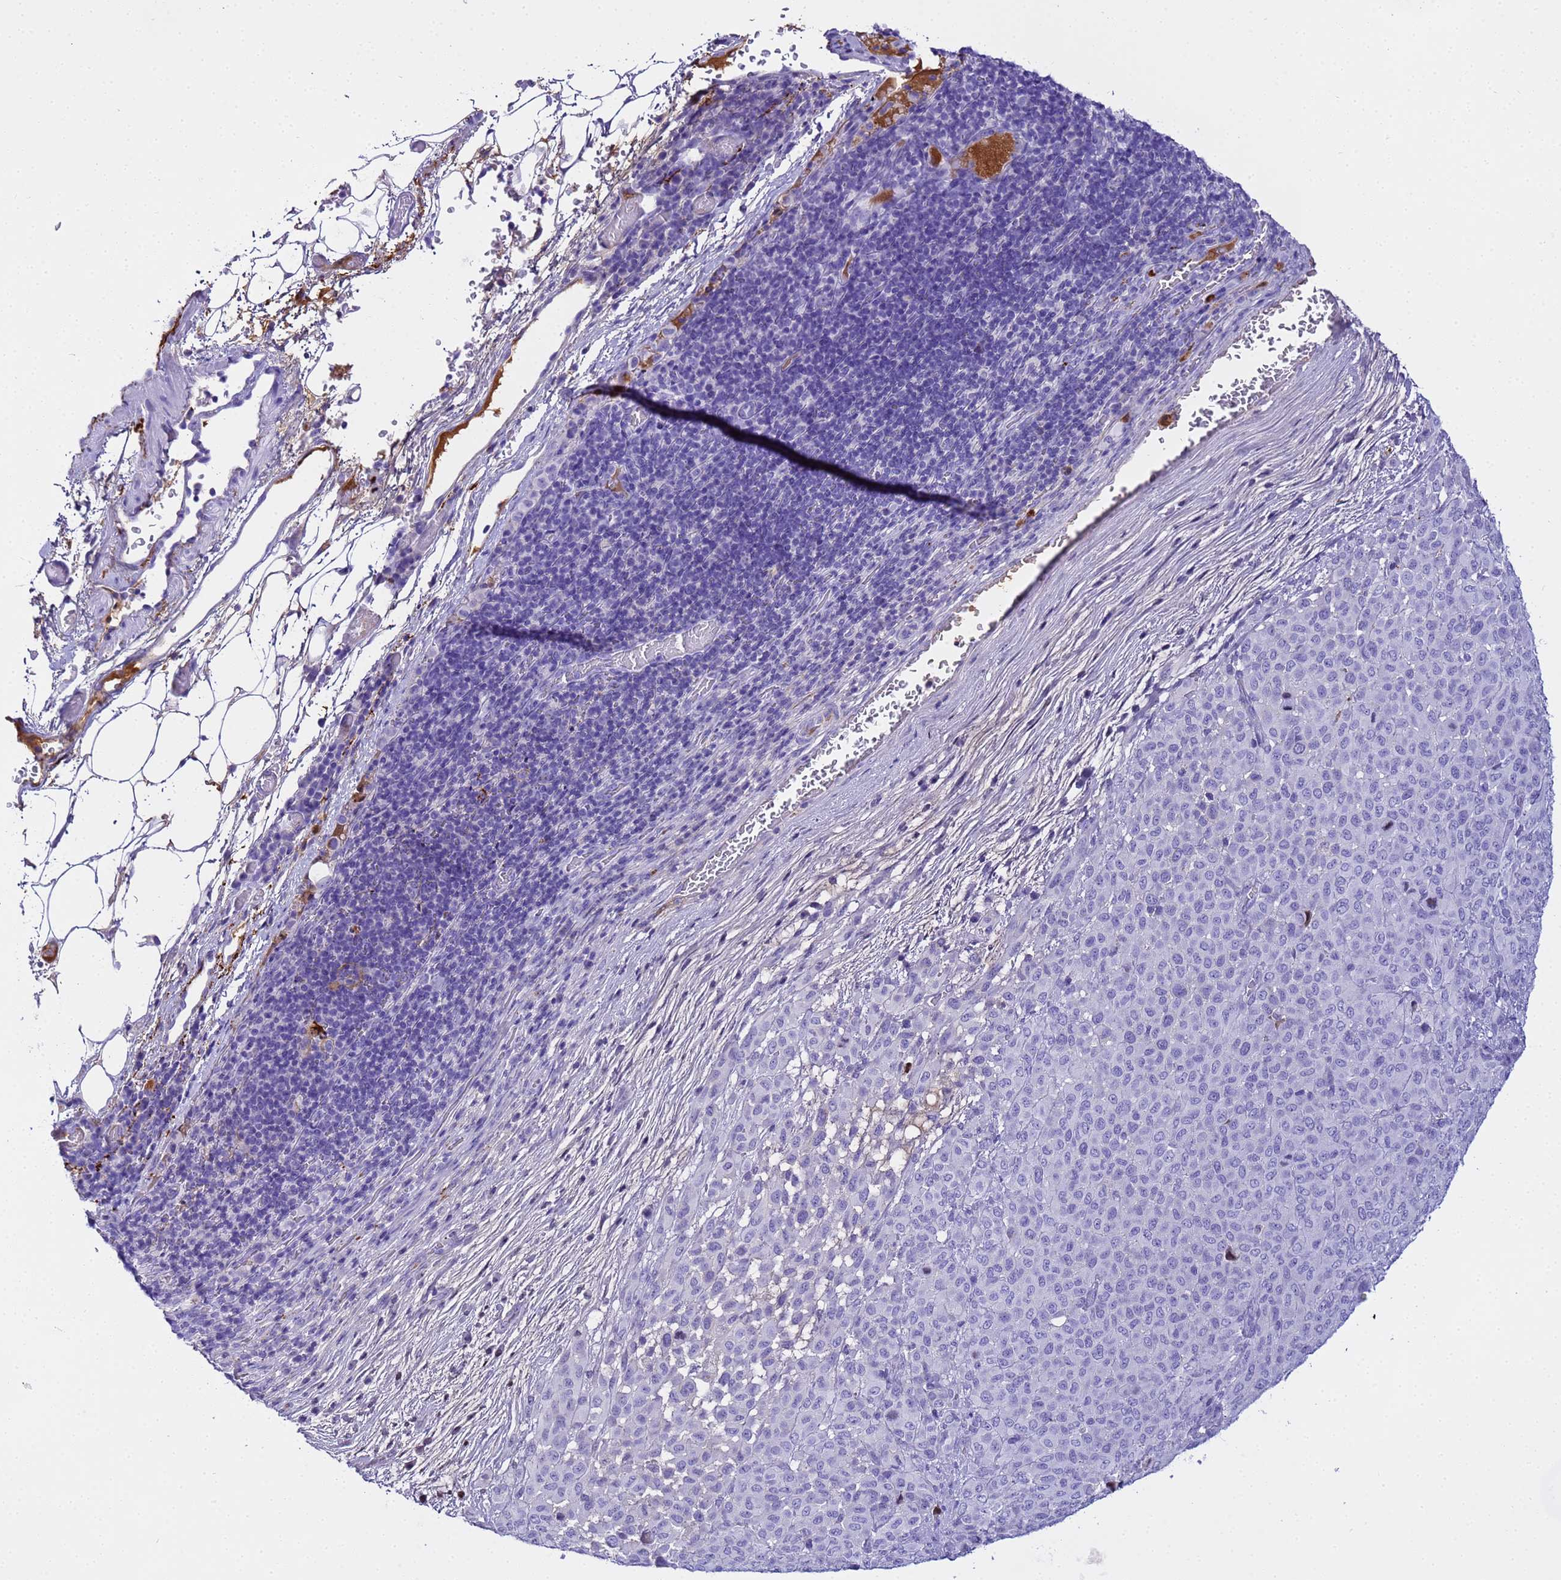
{"staining": {"intensity": "negative", "quantity": "none", "location": "none"}, "tissue": "melanoma", "cell_type": "Tumor cells", "image_type": "cancer", "snomed": [{"axis": "morphology", "description": "Malignant melanoma, Metastatic site"}, {"axis": "topography", "description": "Skin"}], "caption": "Melanoma stained for a protein using immunohistochemistry (IHC) demonstrates no expression tumor cells.", "gene": "CFHR2", "patient": {"sex": "female", "age": 81}}